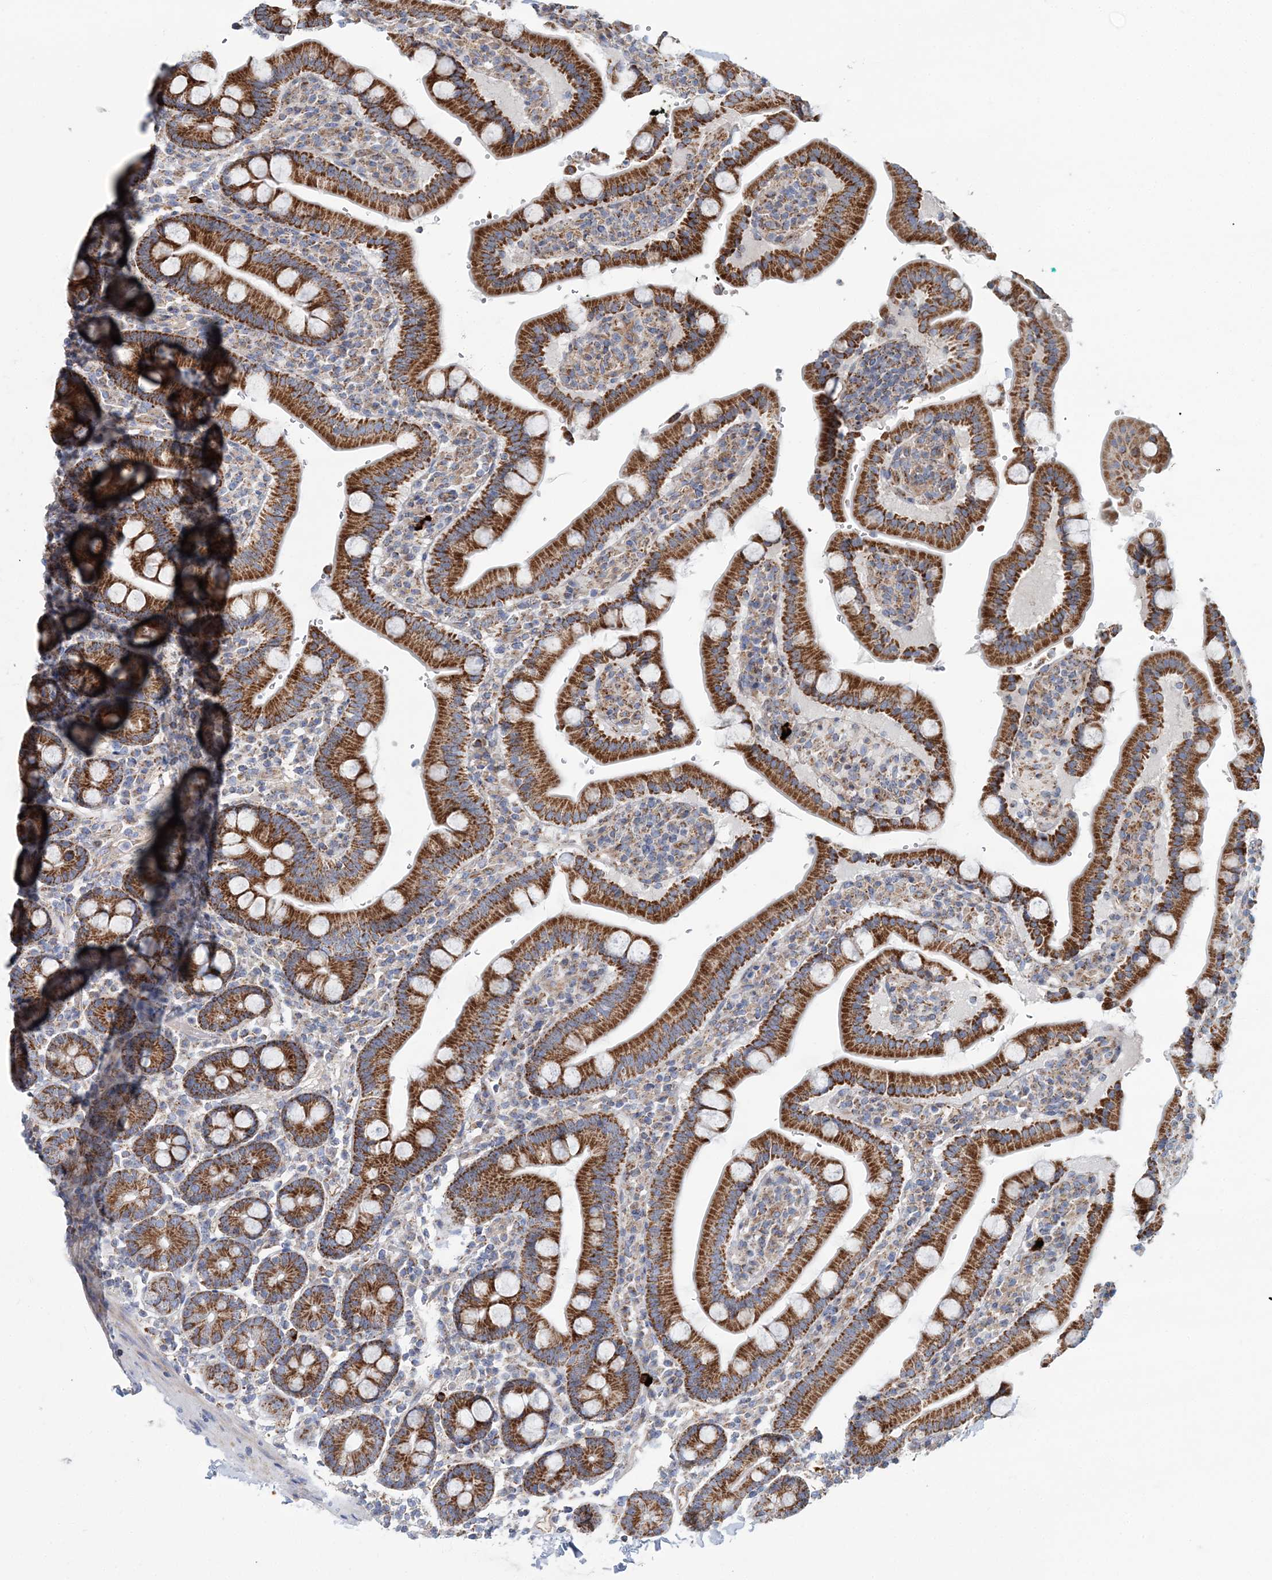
{"staining": {"intensity": "strong", "quantity": ">75%", "location": "cytoplasmic/membranous"}, "tissue": "duodenum", "cell_type": "Glandular cells", "image_type": "normal", "snomed": [{"axis": "morphology", "description": "Normal tissue, NOS"}, {"axis": "topography", "description": "Small intestine, NOS"}], "caption": "This is a photomicrograph of IHC staining of normal duodenum, which shows strong staining in the cytoplasmic/membranous of glandular cells.", "gene": "ARHGAP6", "patient": {"sex": "female", "age": 71}}